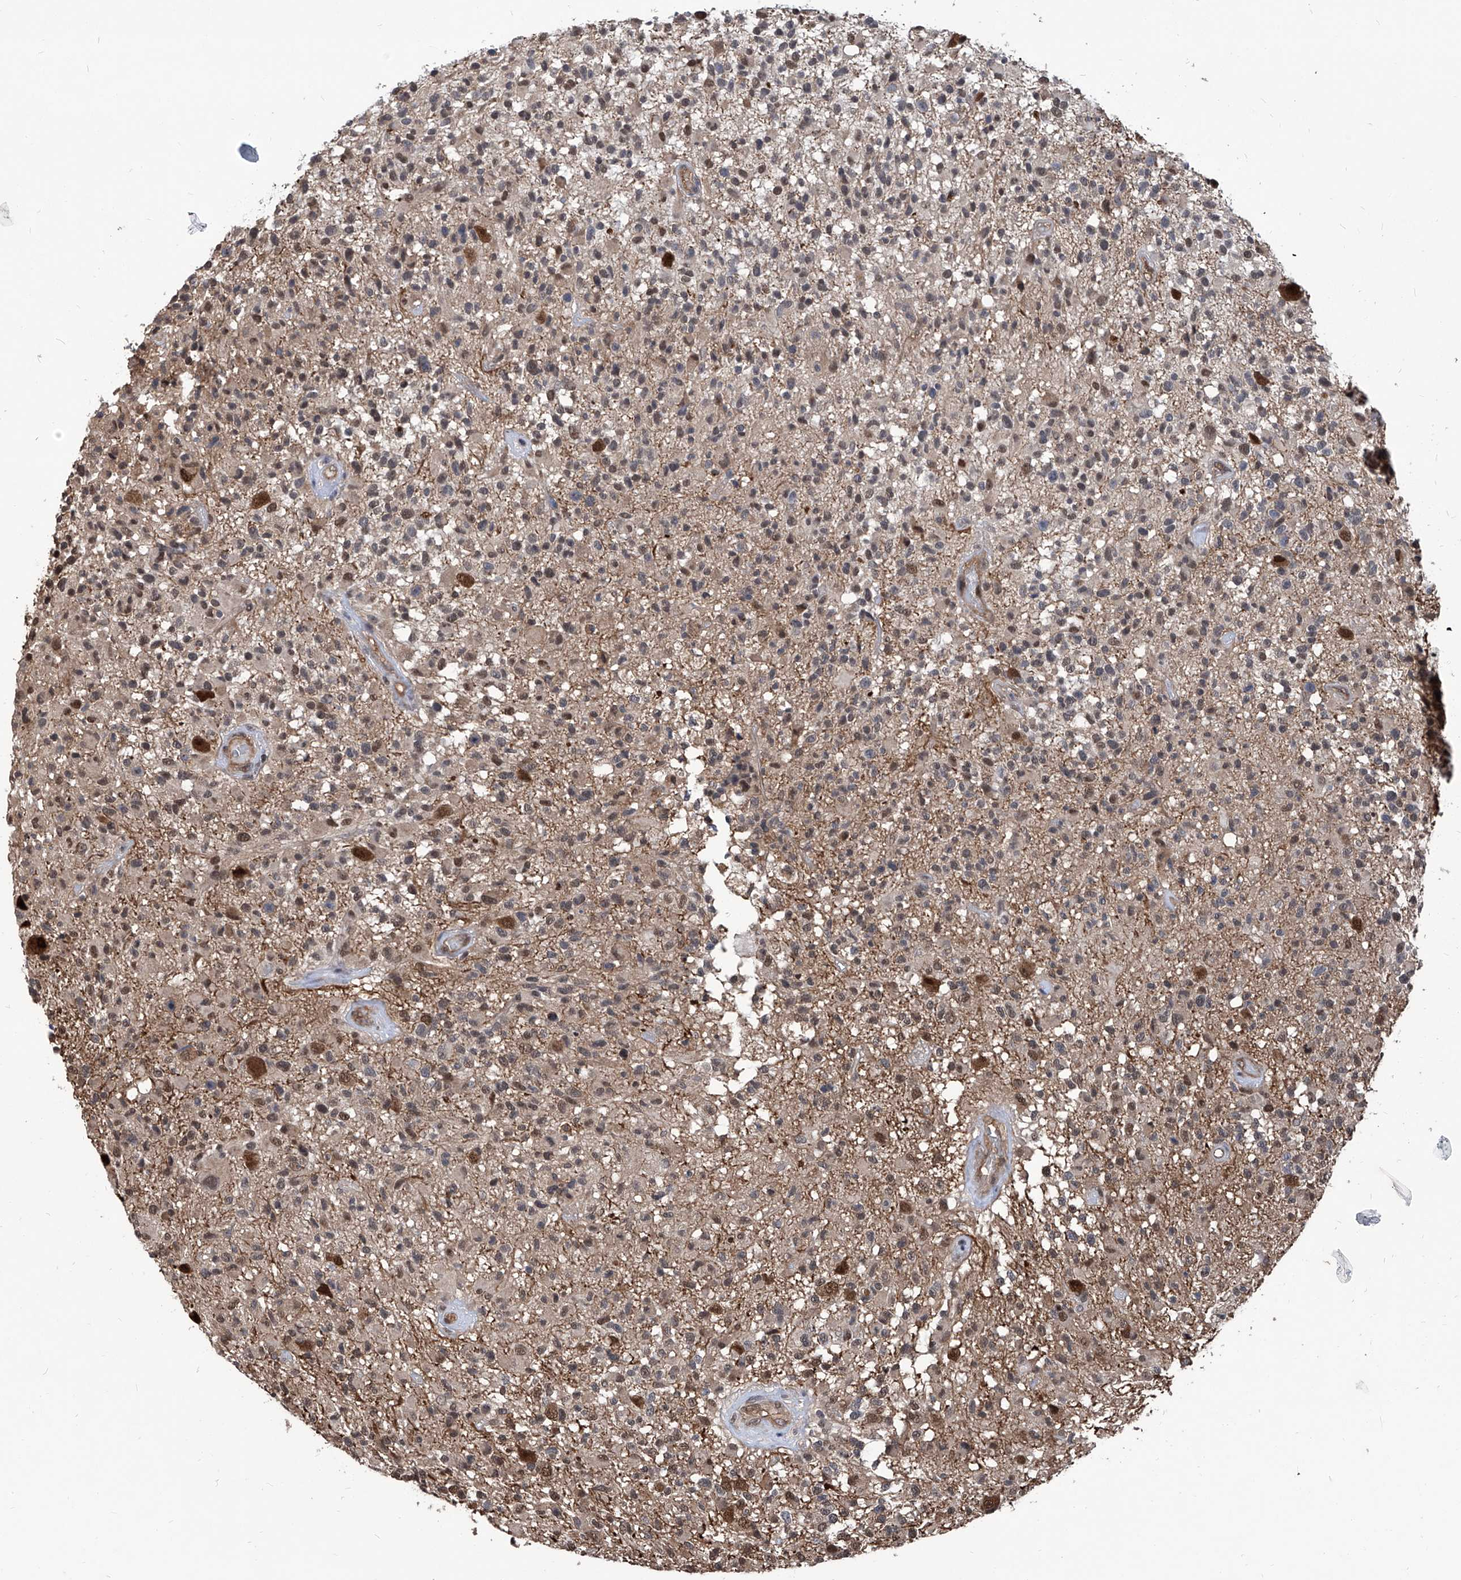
{"staining": {"intensity": "negative", "quantity": "none", "location": "none"}, "tissue": "glioma", "cell_type": "Tumor cells", "image_type": "cancer", "snomed": [{"axis": "morphology", "description": "Glioma, malignant, High grade"}, {"axis": "morphology", "description": "Glioblastoma, NOS"}, {"axis": "topography", "description": "Brain"}], "caption": "Tumor cells show no significant staining in malignant glioma (high-grade).", "gene": "PSMB1", "patient": {"sex": "male", "age": 60}}